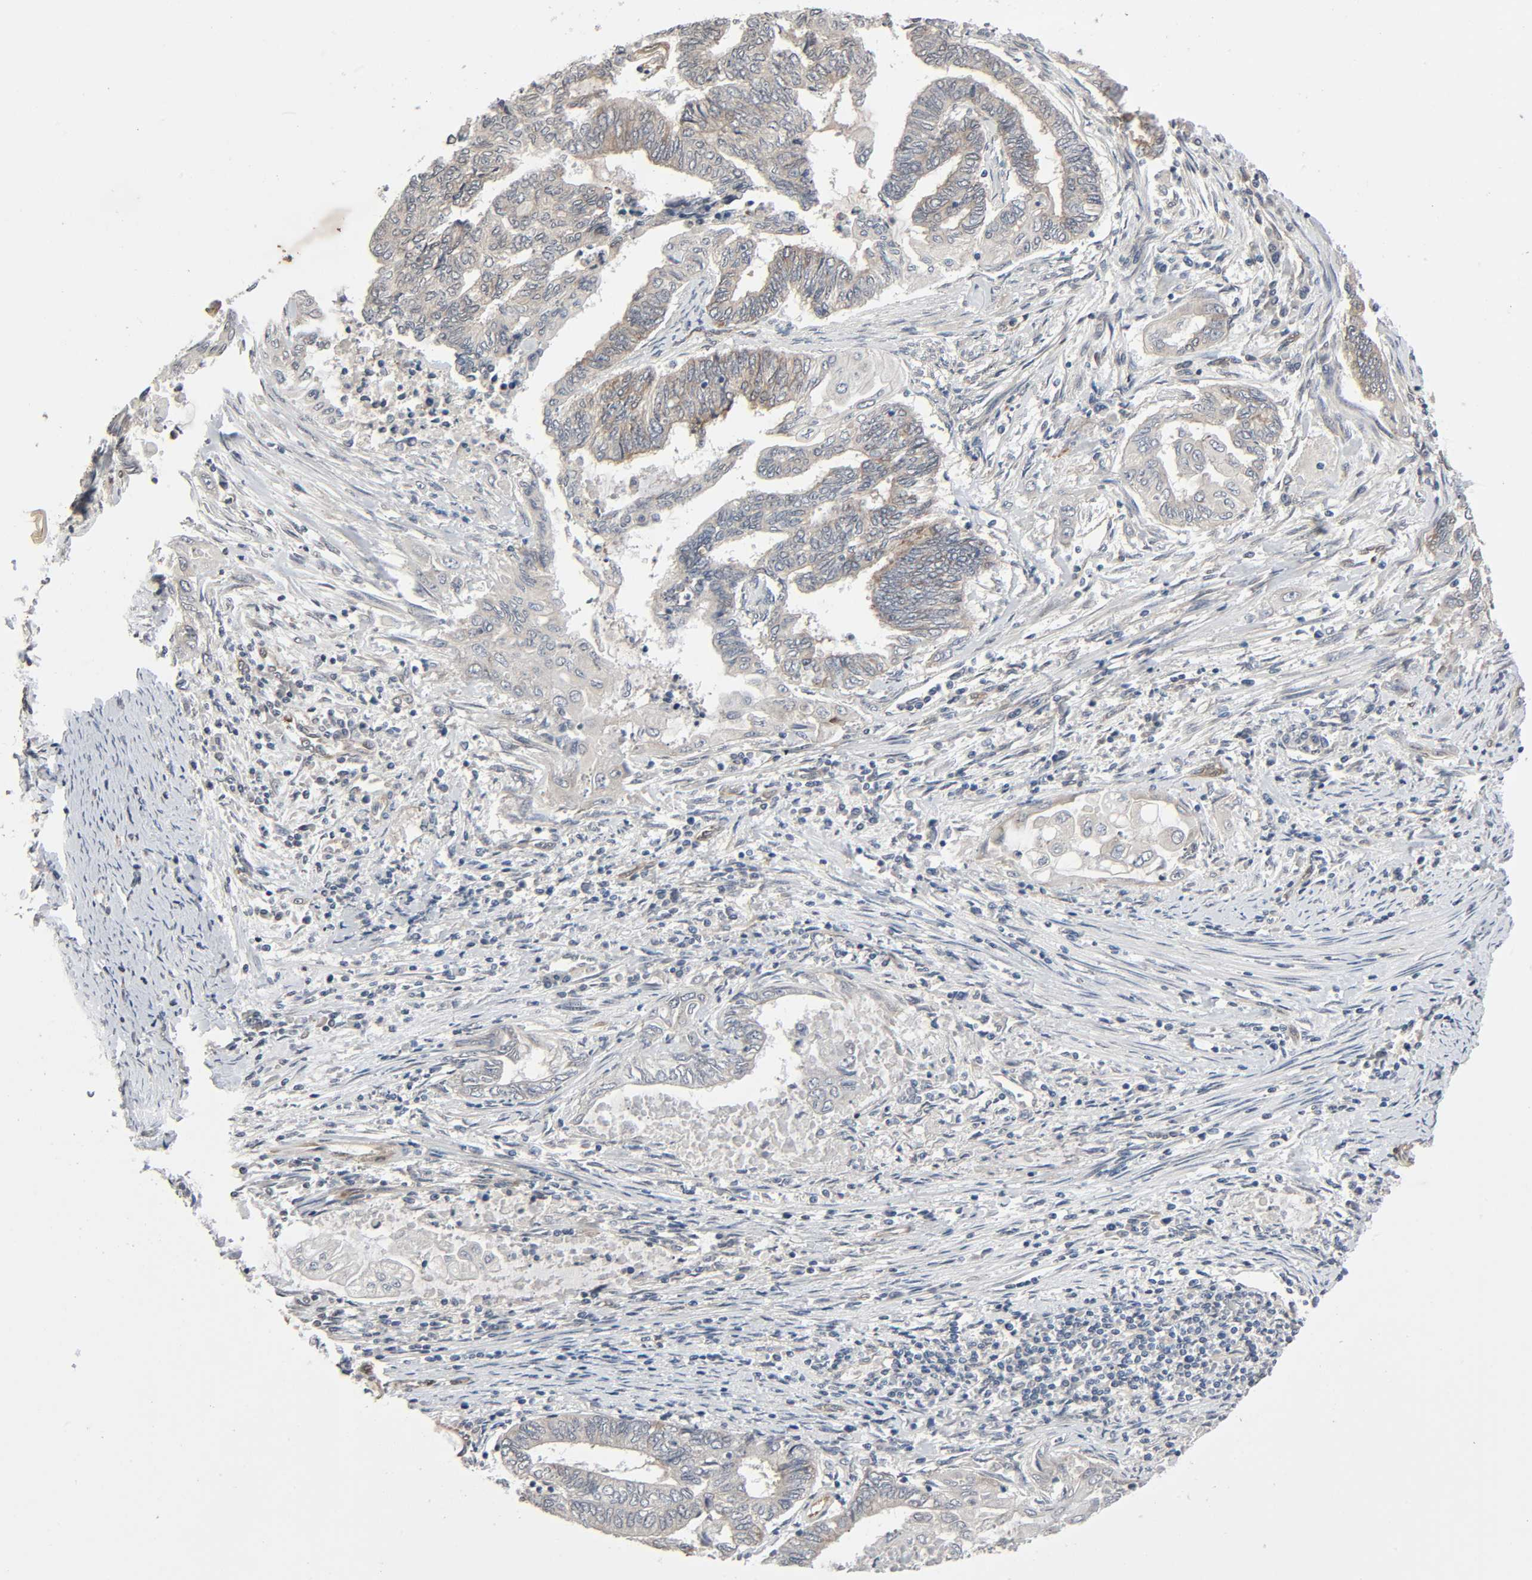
{"staining": {"intensity": "weak", "quantity": ">75%", "location": "cytoplasmic/membranous"}, "tissue": "endometrial cancer", "cell_type": "Tumor cells", "image_type": "cancer", "snomed": [{"axis": "morphology", "description": "Adenocarcinoma, NOS"}, {"axis": "topography", "description": "Uterus"}, {"axis": "topography", "description": "Endometrium"}], "caption": "Protein staining of endometrial cancer (adenocarcinoma) tissue reveals weak cytoplasmic/membranous expression in about >75% of tumor cells.", "gene": "PTK2", "patient": {"sex": "female", "age": 70}}